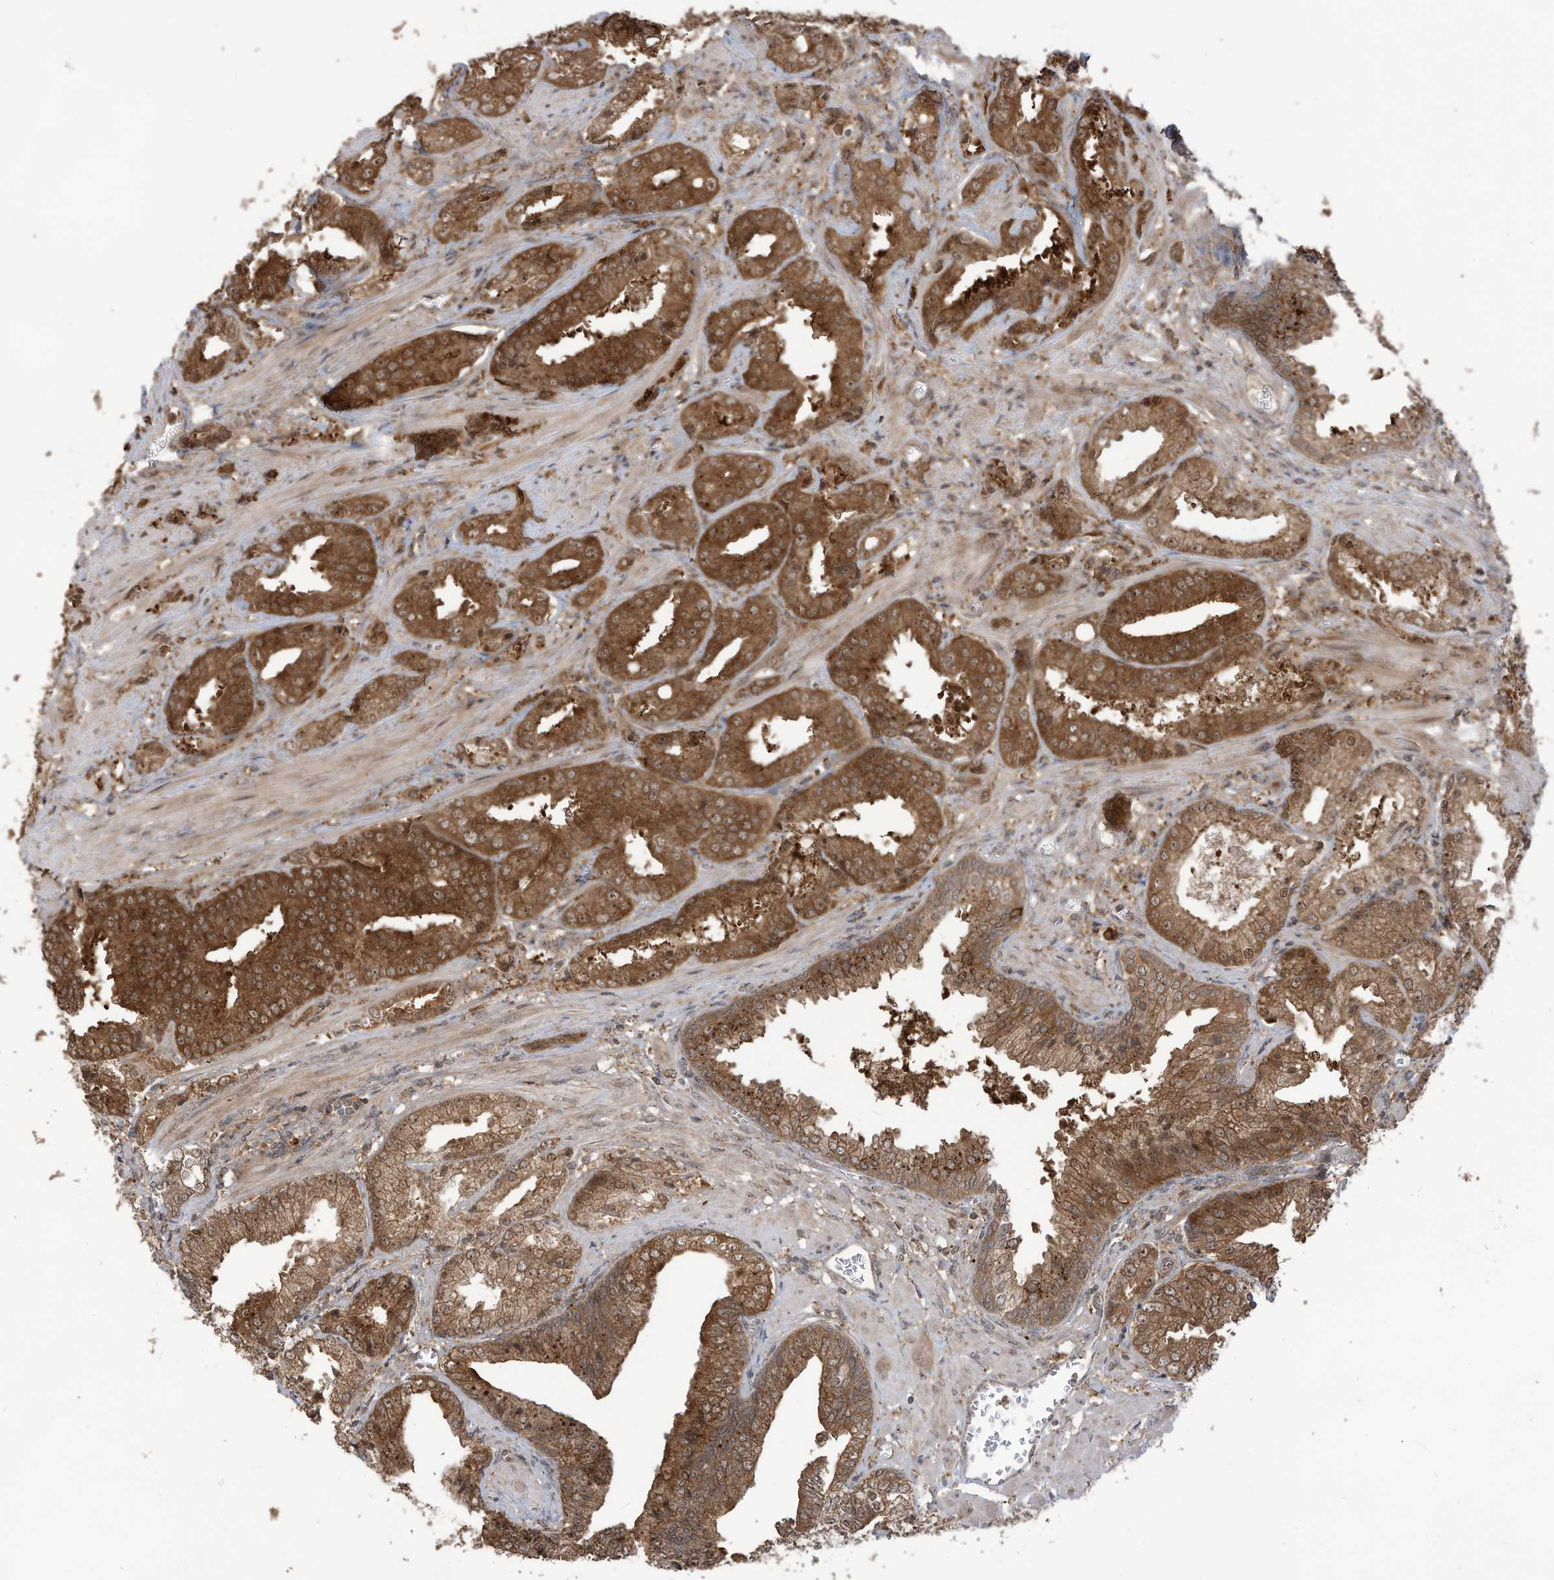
{"staining": {"intensity": "strong", "quantity": ">75%", "location": "cytoplasmic/membranous"}, "tissue": "prostate cancer", "cell_type": "Tumor cells", "image_type": "cancer", "snomed": [{"axis": "morphology", "description": "Adenocarcinoma, Low grade"}, {"axis": "topography", "description": "Prostate"}], "caption": "Strong cytoplasmic/membranous positivity is seen in approximately >75% of tumor cells in prostate cancer (low-grade adenocarcinoma).", "gene": "CARF", "patient": {"sex": "male", "age": 67}}